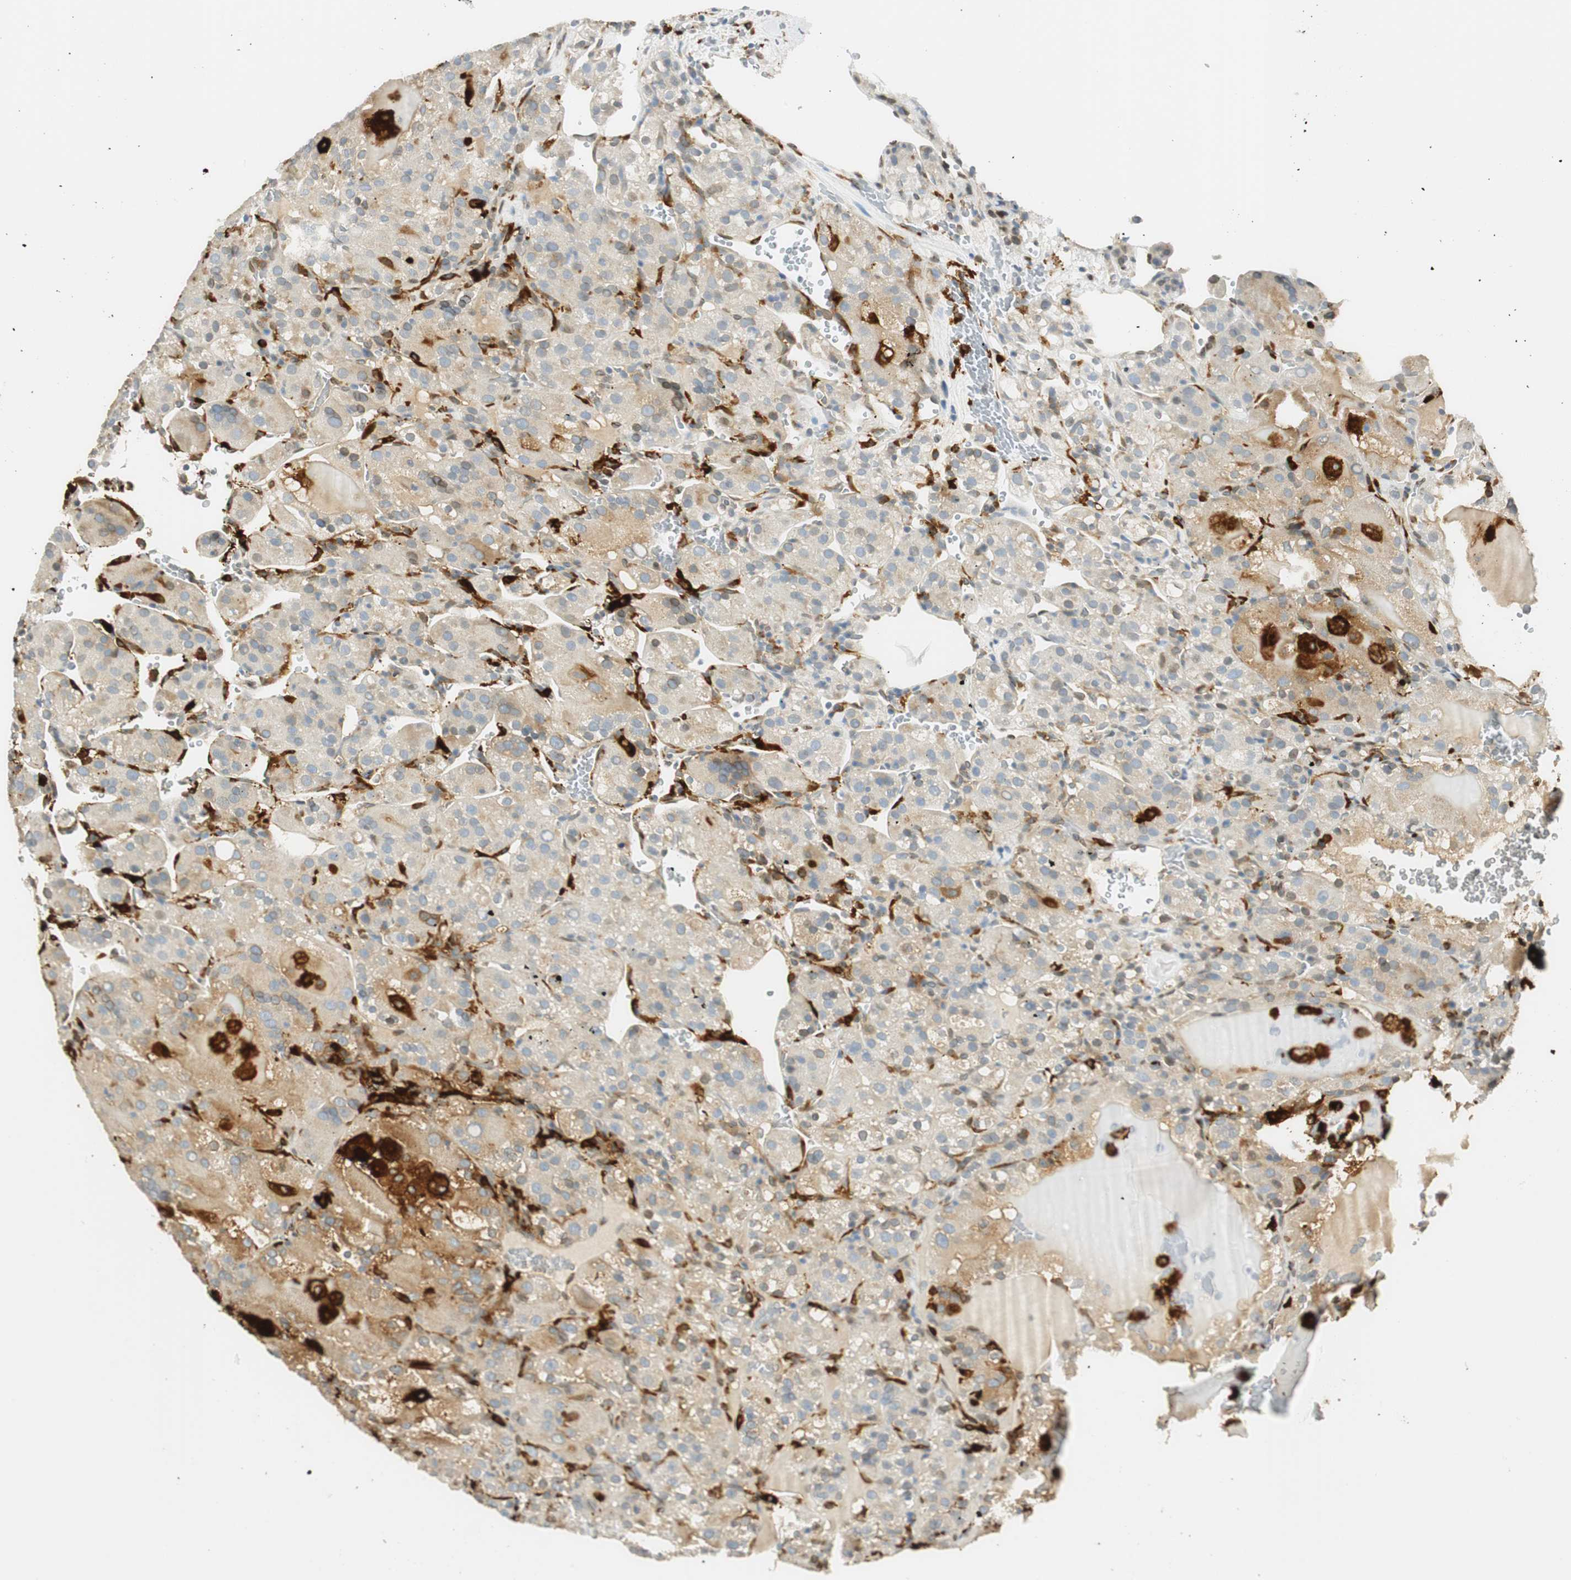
{"staining": {"intensity": "moderate", "quantity": "25%-75%", "location": "cytoplasmic/membranous"}, "tissue": "renal cancer", "cell_type": "Tumor cells", "image_type": "cancer", "snomed": [{"axis": "morphology", "description": "Normal tissue, NOS"}, {"axis": "morphology", "description": "Adenocarcinoma, NOS"}, {"axis": "topography", "description": "Kidney"}], "caption": "Renal adenocarcinoma stained for a protein (brown) displays moderate cytoplasmic/membranous positive positivity in approximately 25%-75% of tumor cells.", "gene": "TMEM260", "patient": {"sex": "male", "age": 61}}